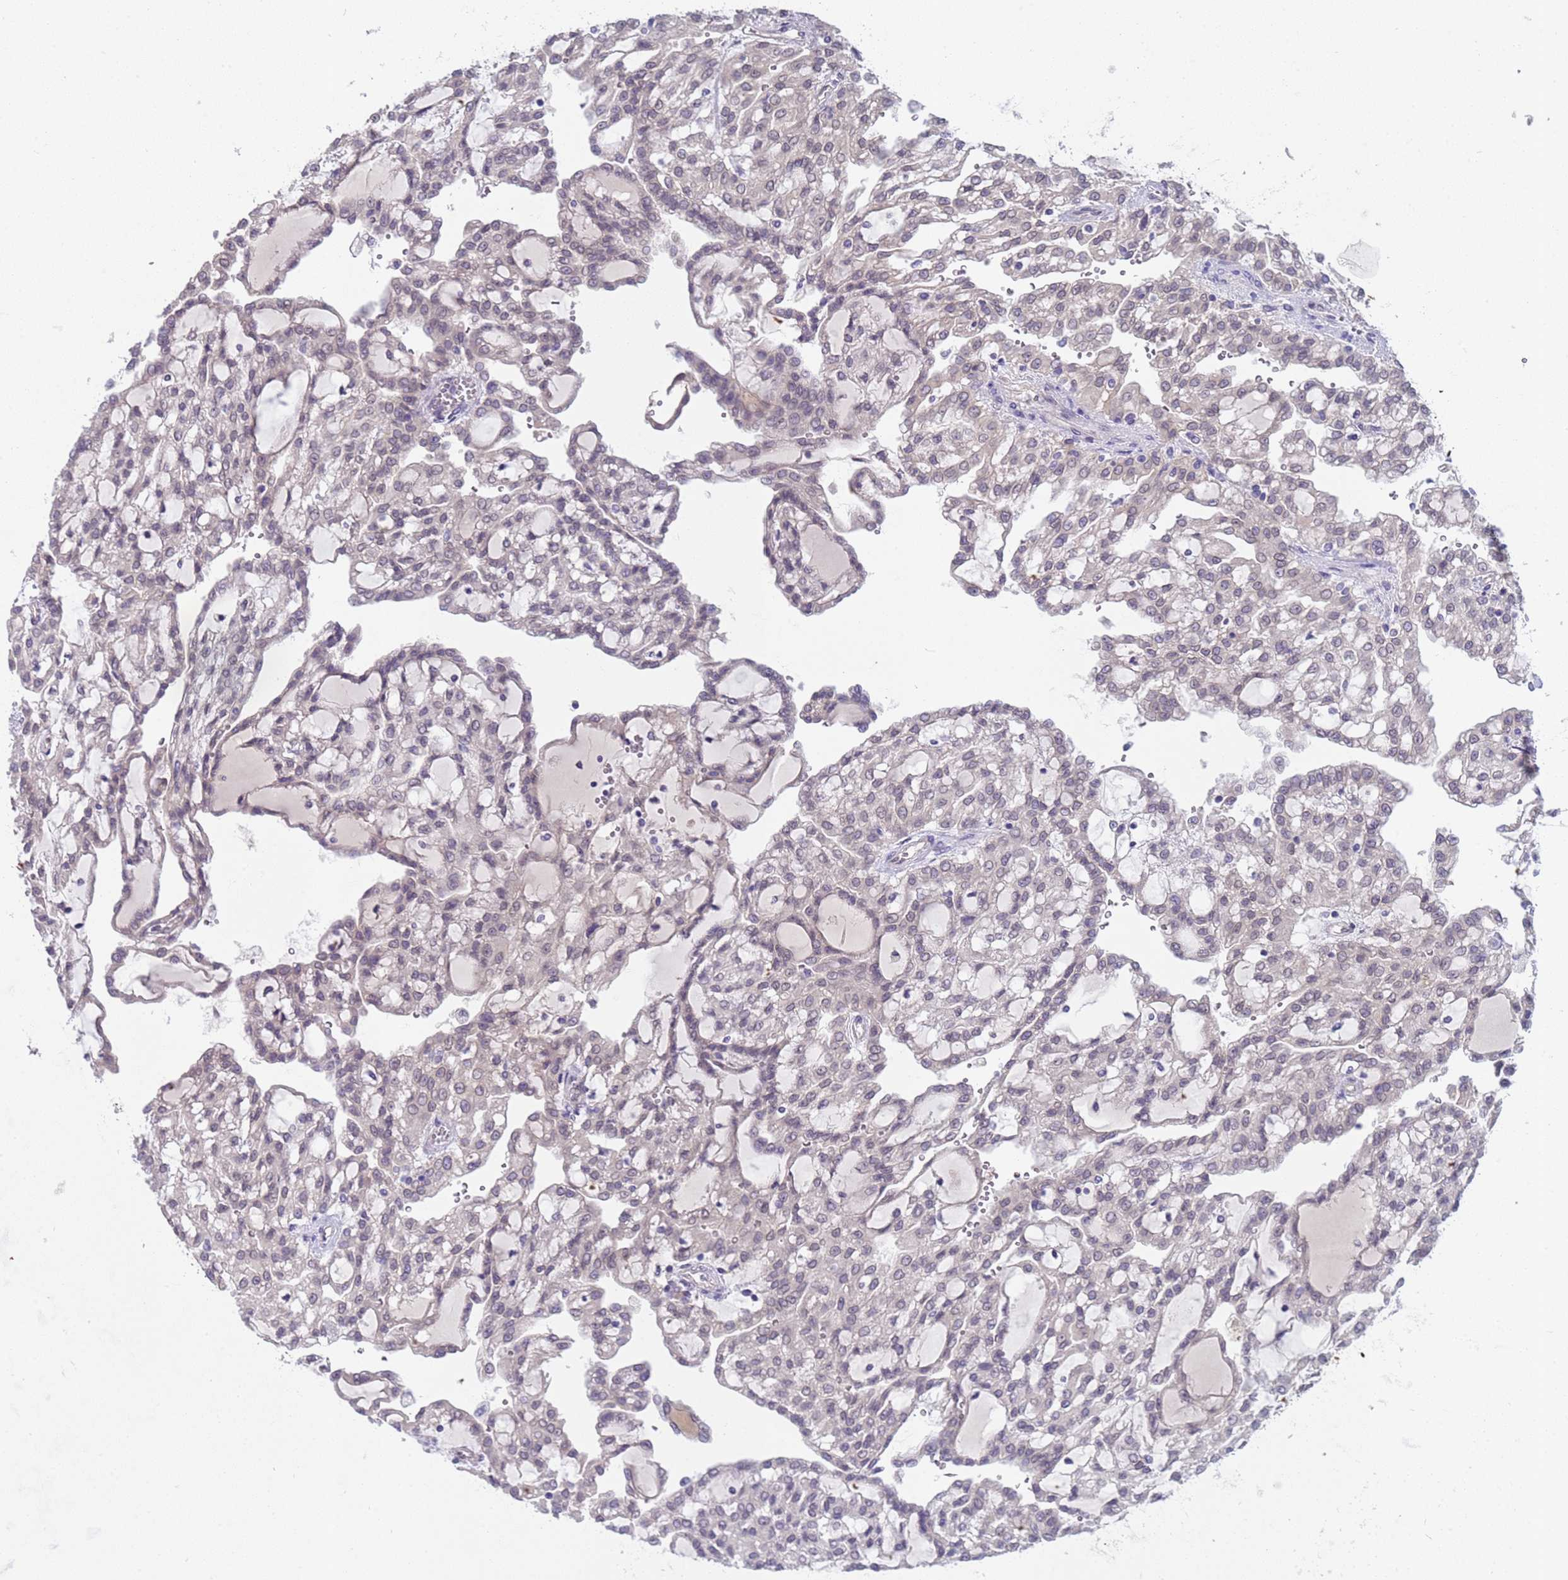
{"staining": {"intensity": "negative", "quantity": "none", "location": "none"}, "tissue": "renal cancer", "cell_type": "Tumor cells", "image_type": "cancer", "snomed": [{"axis": "morphology", "description": "Adenocarcinoma, NOS"}, {"axis": "topography", "description": "Kidney"}], "caption": "IHC image of human renal adenocarcinoma stained for a protein (brown), which reveals no staining in tumor cells.", "gene": "TRMT10A", "patient": {"sex": "male", "age": 63}}